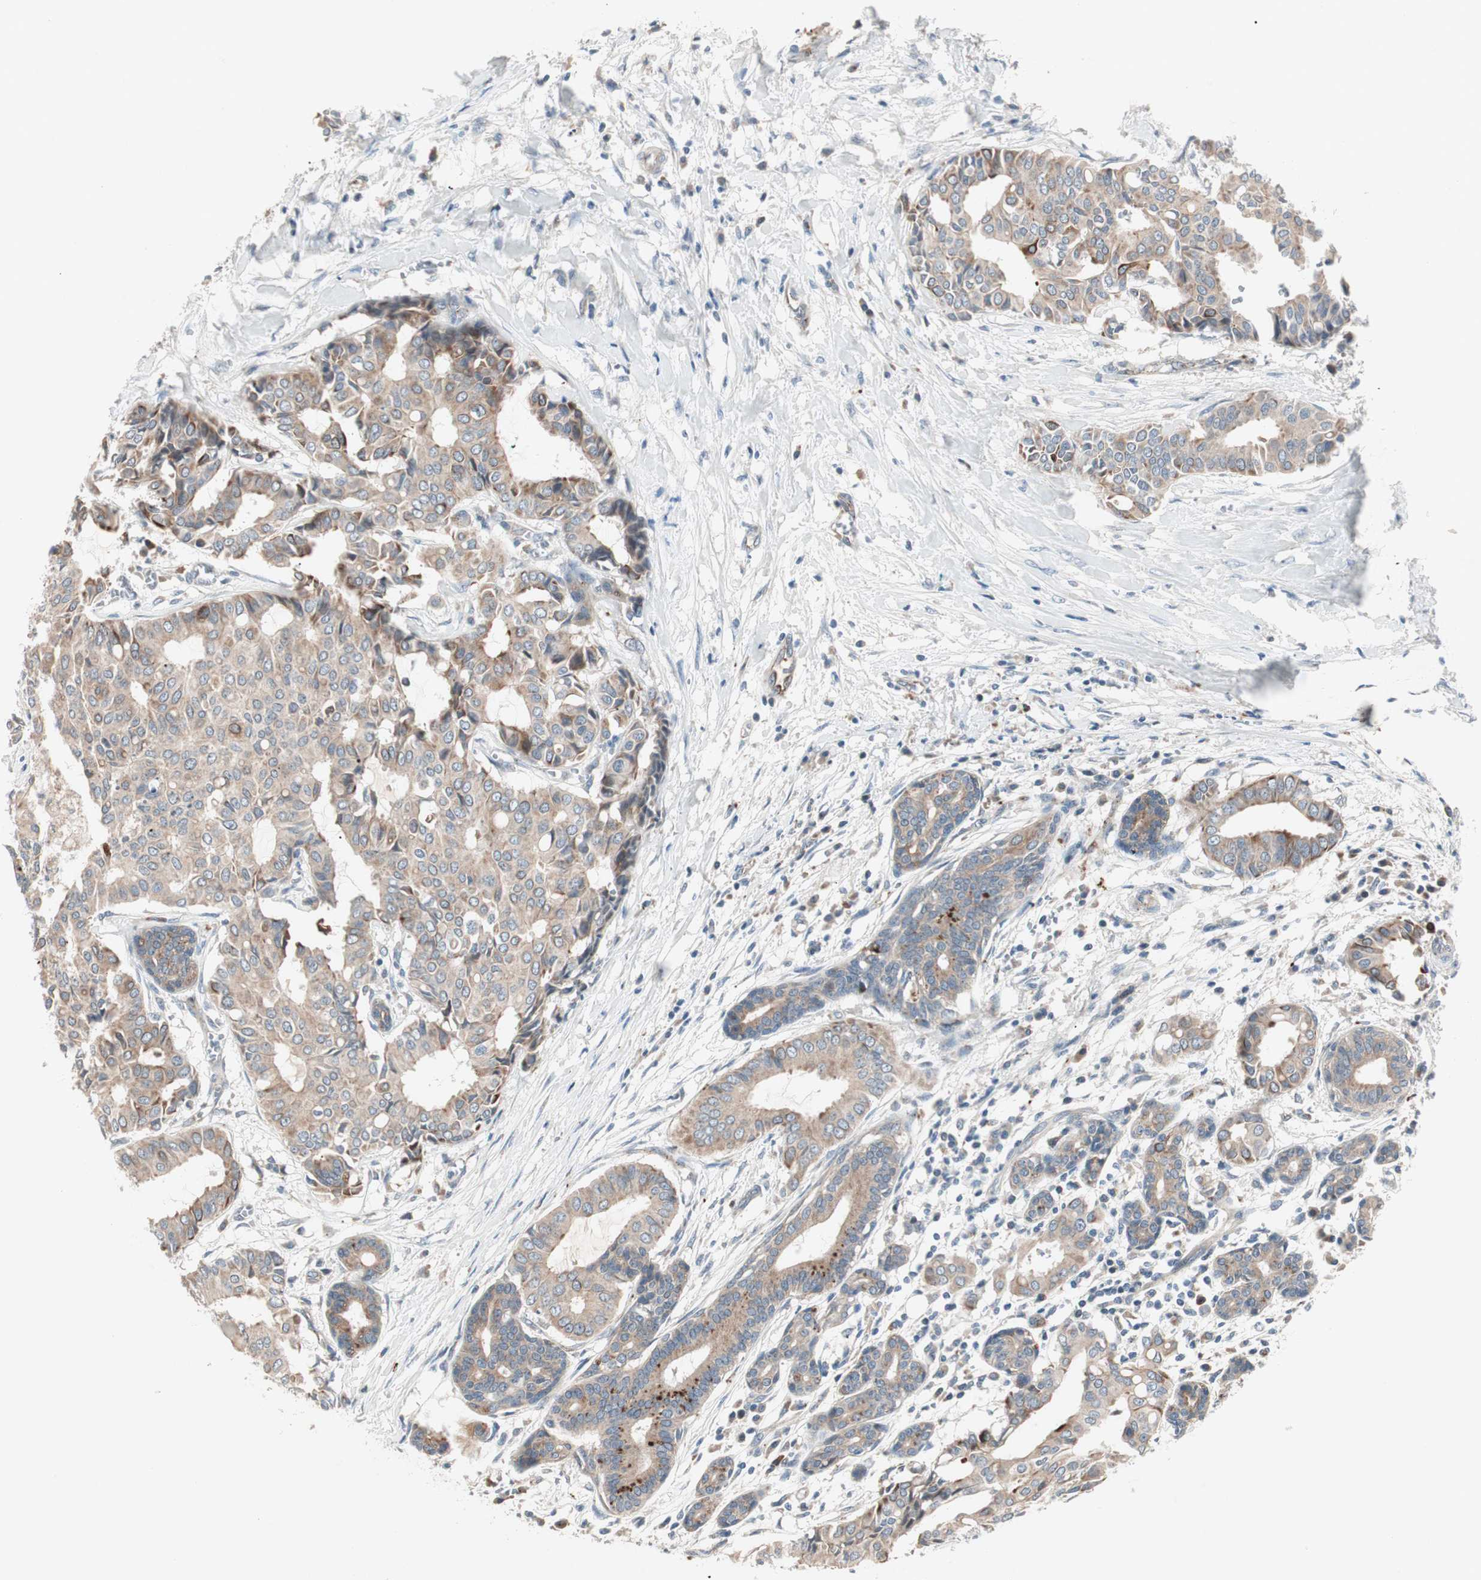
{"staining": {"intensity": "moderate", "quantity": "25%-75%", "location": "cytoplasmic/membranous"}, "tissue": "head and neck cancer", "cell_type": "Tumor cells", "image_type": "cancer", "snomed": [{"axis": "morphology", "description": "Adenocarcinoma, NOS"}, {"axis": "topography", "description": "Salivary gland"}, {"axis": "topography", "description": "Head-Neck"}], "caption": "A medium amount of moderate cytoplasmic/membranous positivity is seen in approximately 25%-75% of tumor cells in adenocarcinoma (head and neck) tissue.", "gene": "FGFR4", "patient": {"sex": "female", "age": 59}}